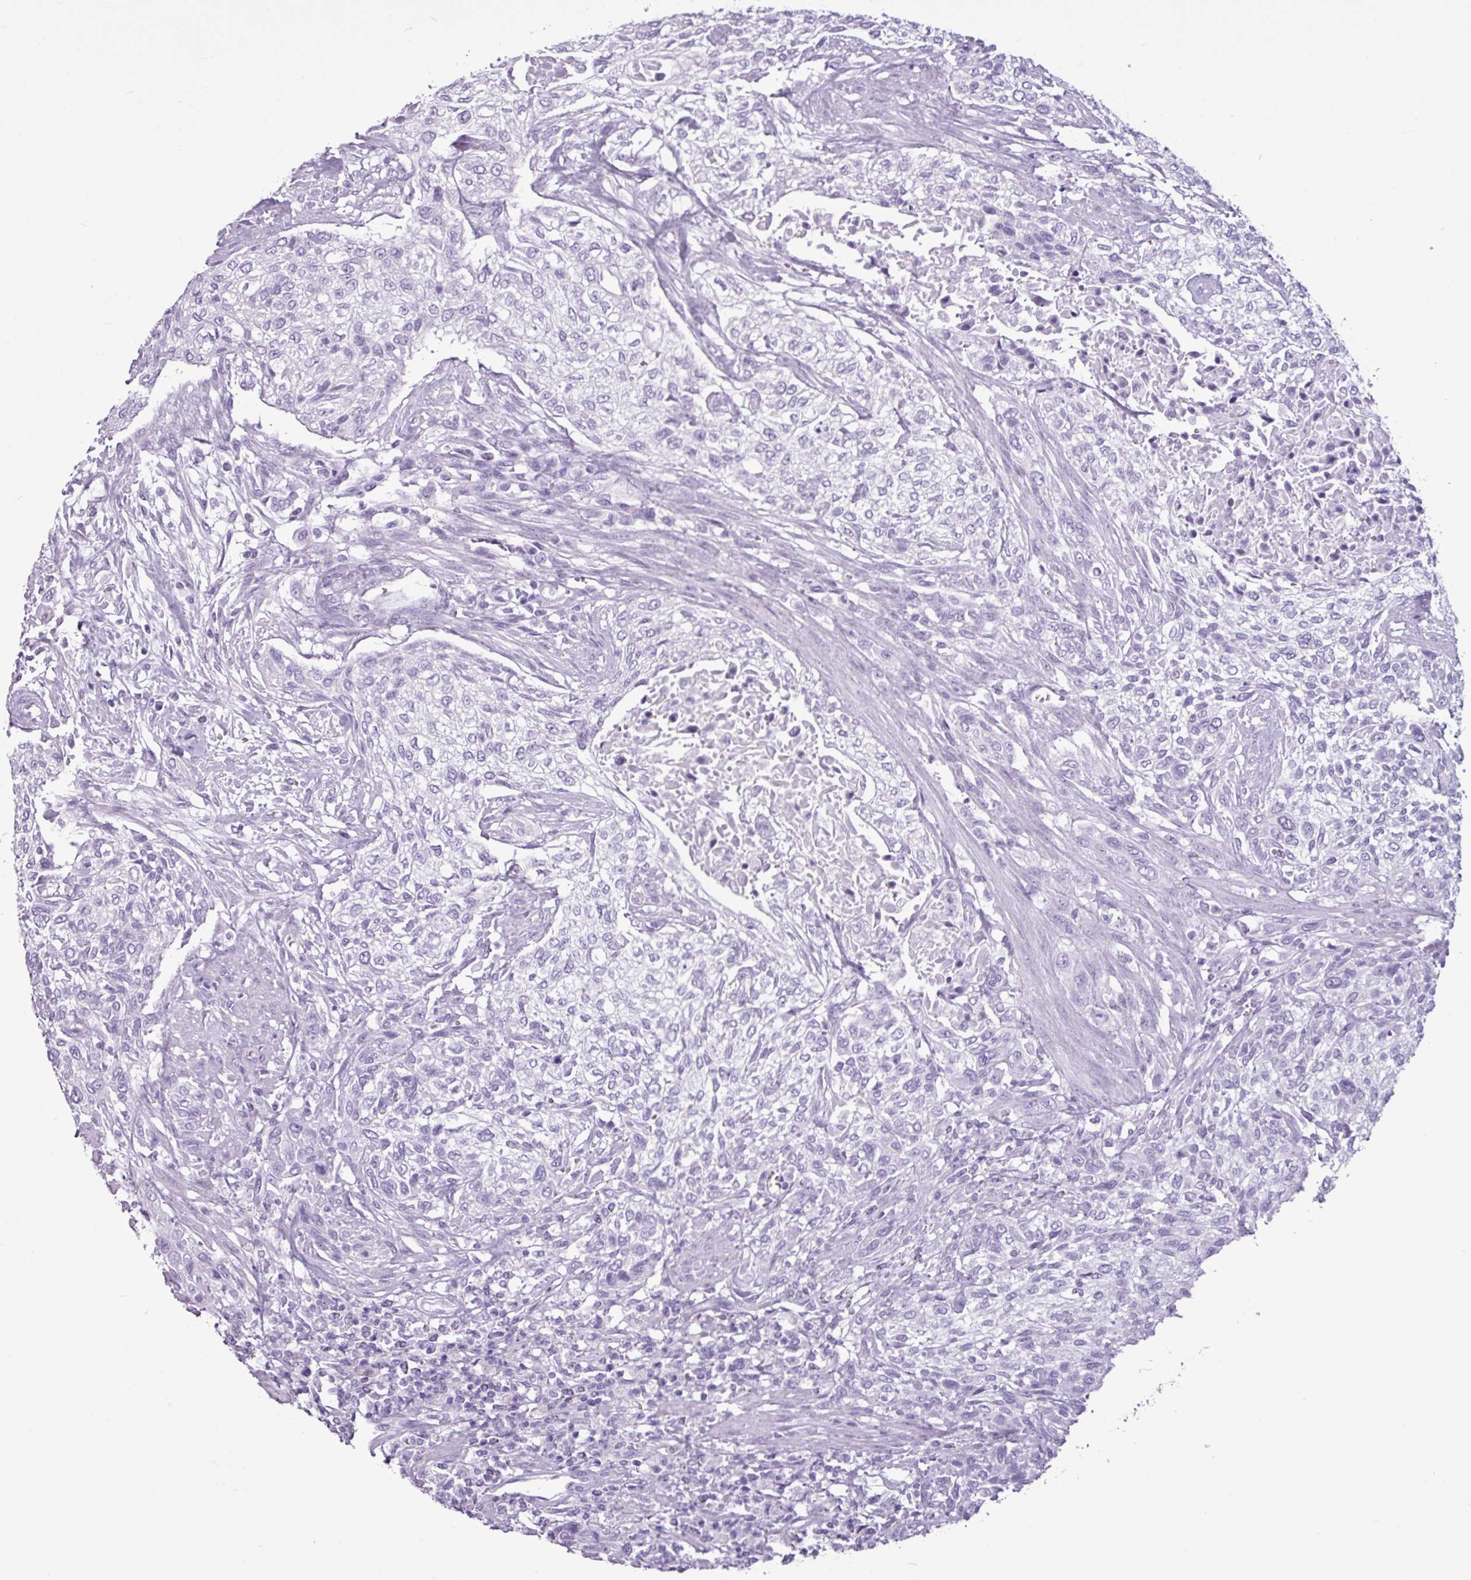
{"staining": {"intensity": "negative", "quantity": "none", "location": "none"}, "tissue": "urothelial cancer", "cell_type": "Tumor cells", "image_type": "cancer", "snomed": [{"axis": "morphology", "description": "Normal tissue, NOS"}, {"axis": "morphology", "description": "Urothelial carcinoma, NOS"}, {"axis": "topography", "description": "Urinary bladder"}, {"axis": "topography", "description": "Peripheral nerve tissue"}], "caption": "Tumor cells are negative for protein expression in human transitional cell carcinoma.", "gene": "AMY1B", "patient": {"sex": "male", "age": 35}}